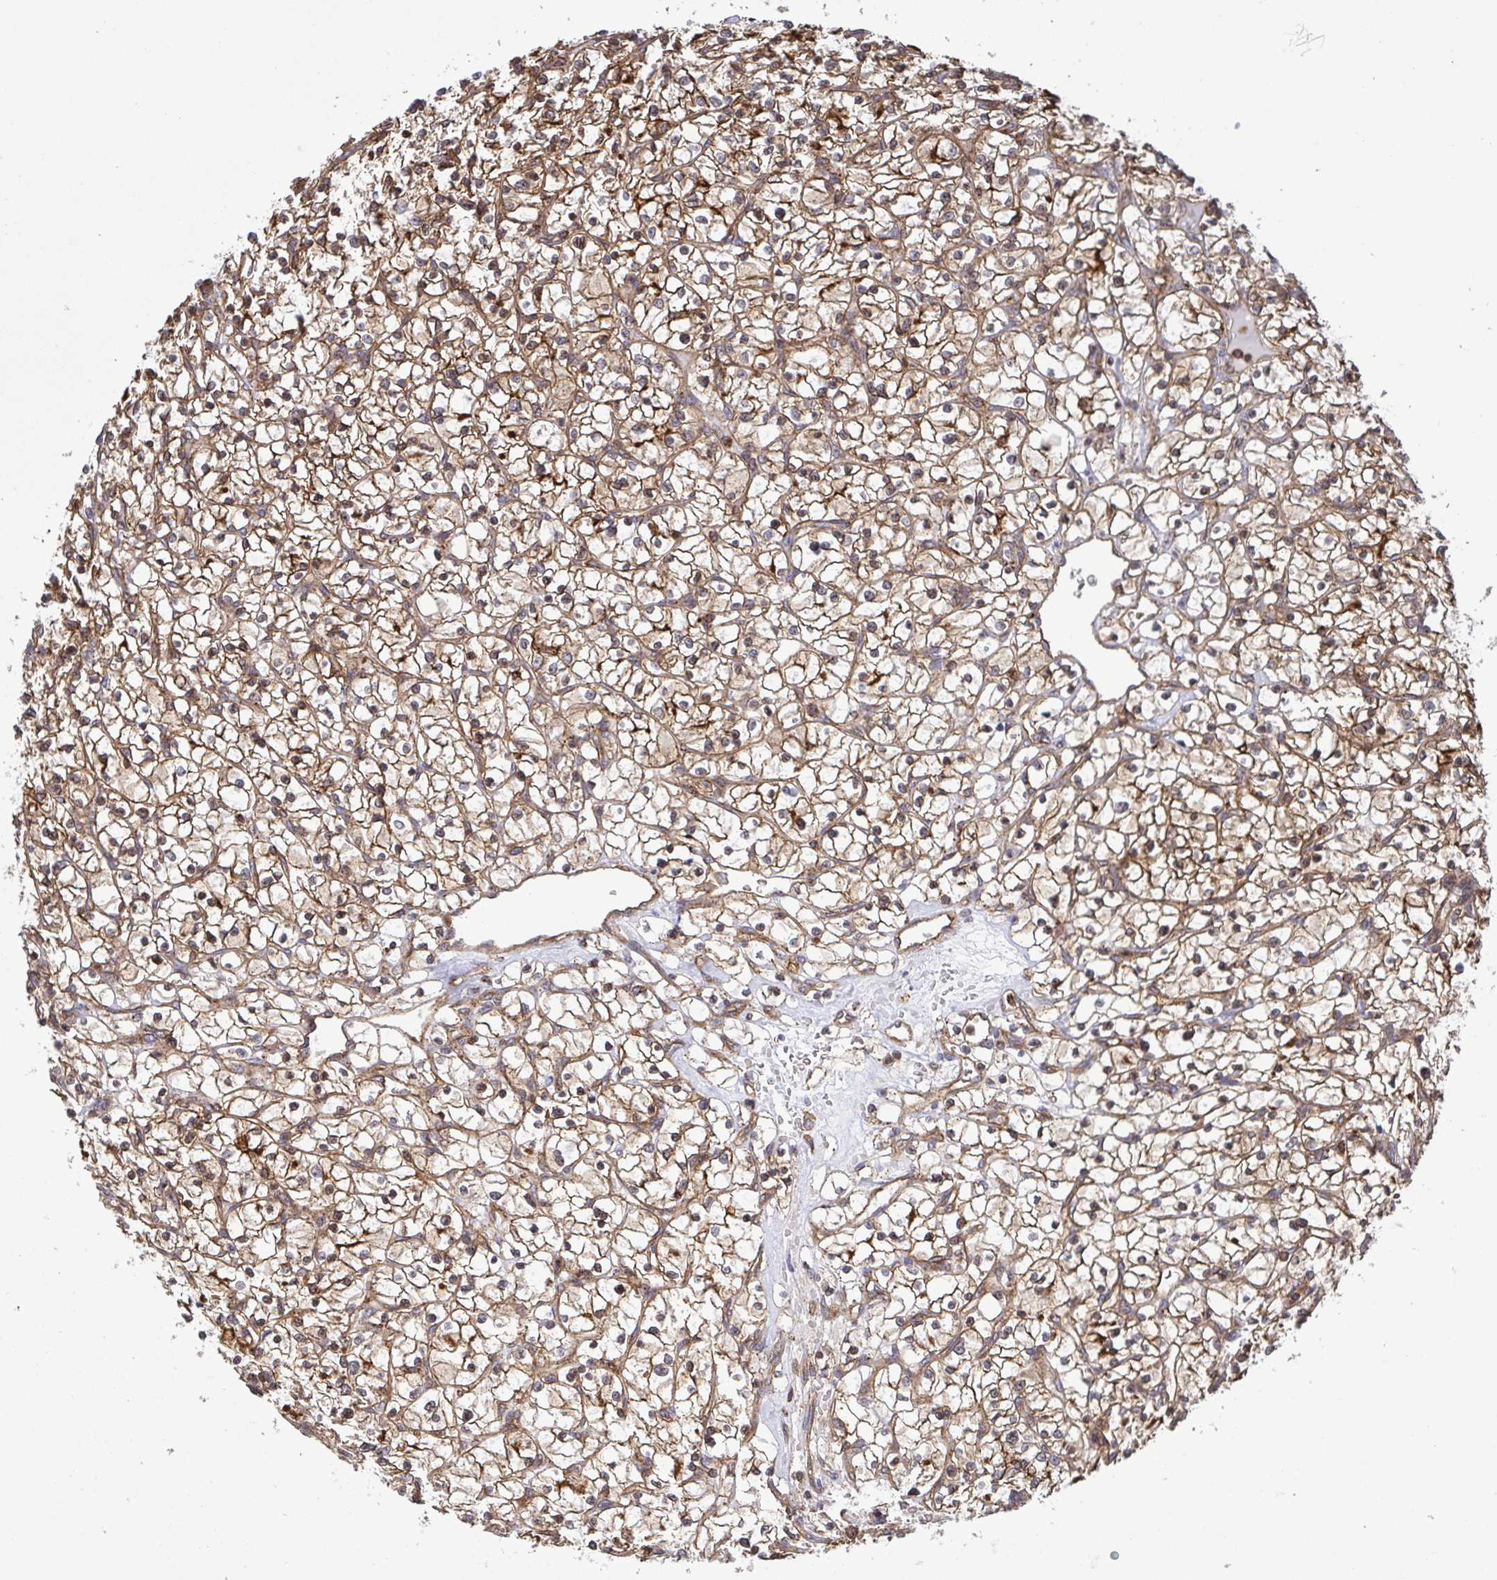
{"staining": {"intensity": "moderate", "quantity": ">75%", "location": "cytoplasmic/membranous"}, "tissue": "renal cancer", "cell_type": "Tumor cells", "image_type": "cancer", "snomed": [{"axis": "morphology", "description": "Adenocarcinoma, NOS"}, {"axis": "topography", "description": "Kidney"}], "caption": "This photomicrograph shows IHC staining of renal cancer, with medium moderate cytoplasmic/membranous expression in about >75% of tumor cells.", "gene": "CHMP1B", "patient": {"sex": "female", "age": 64}}